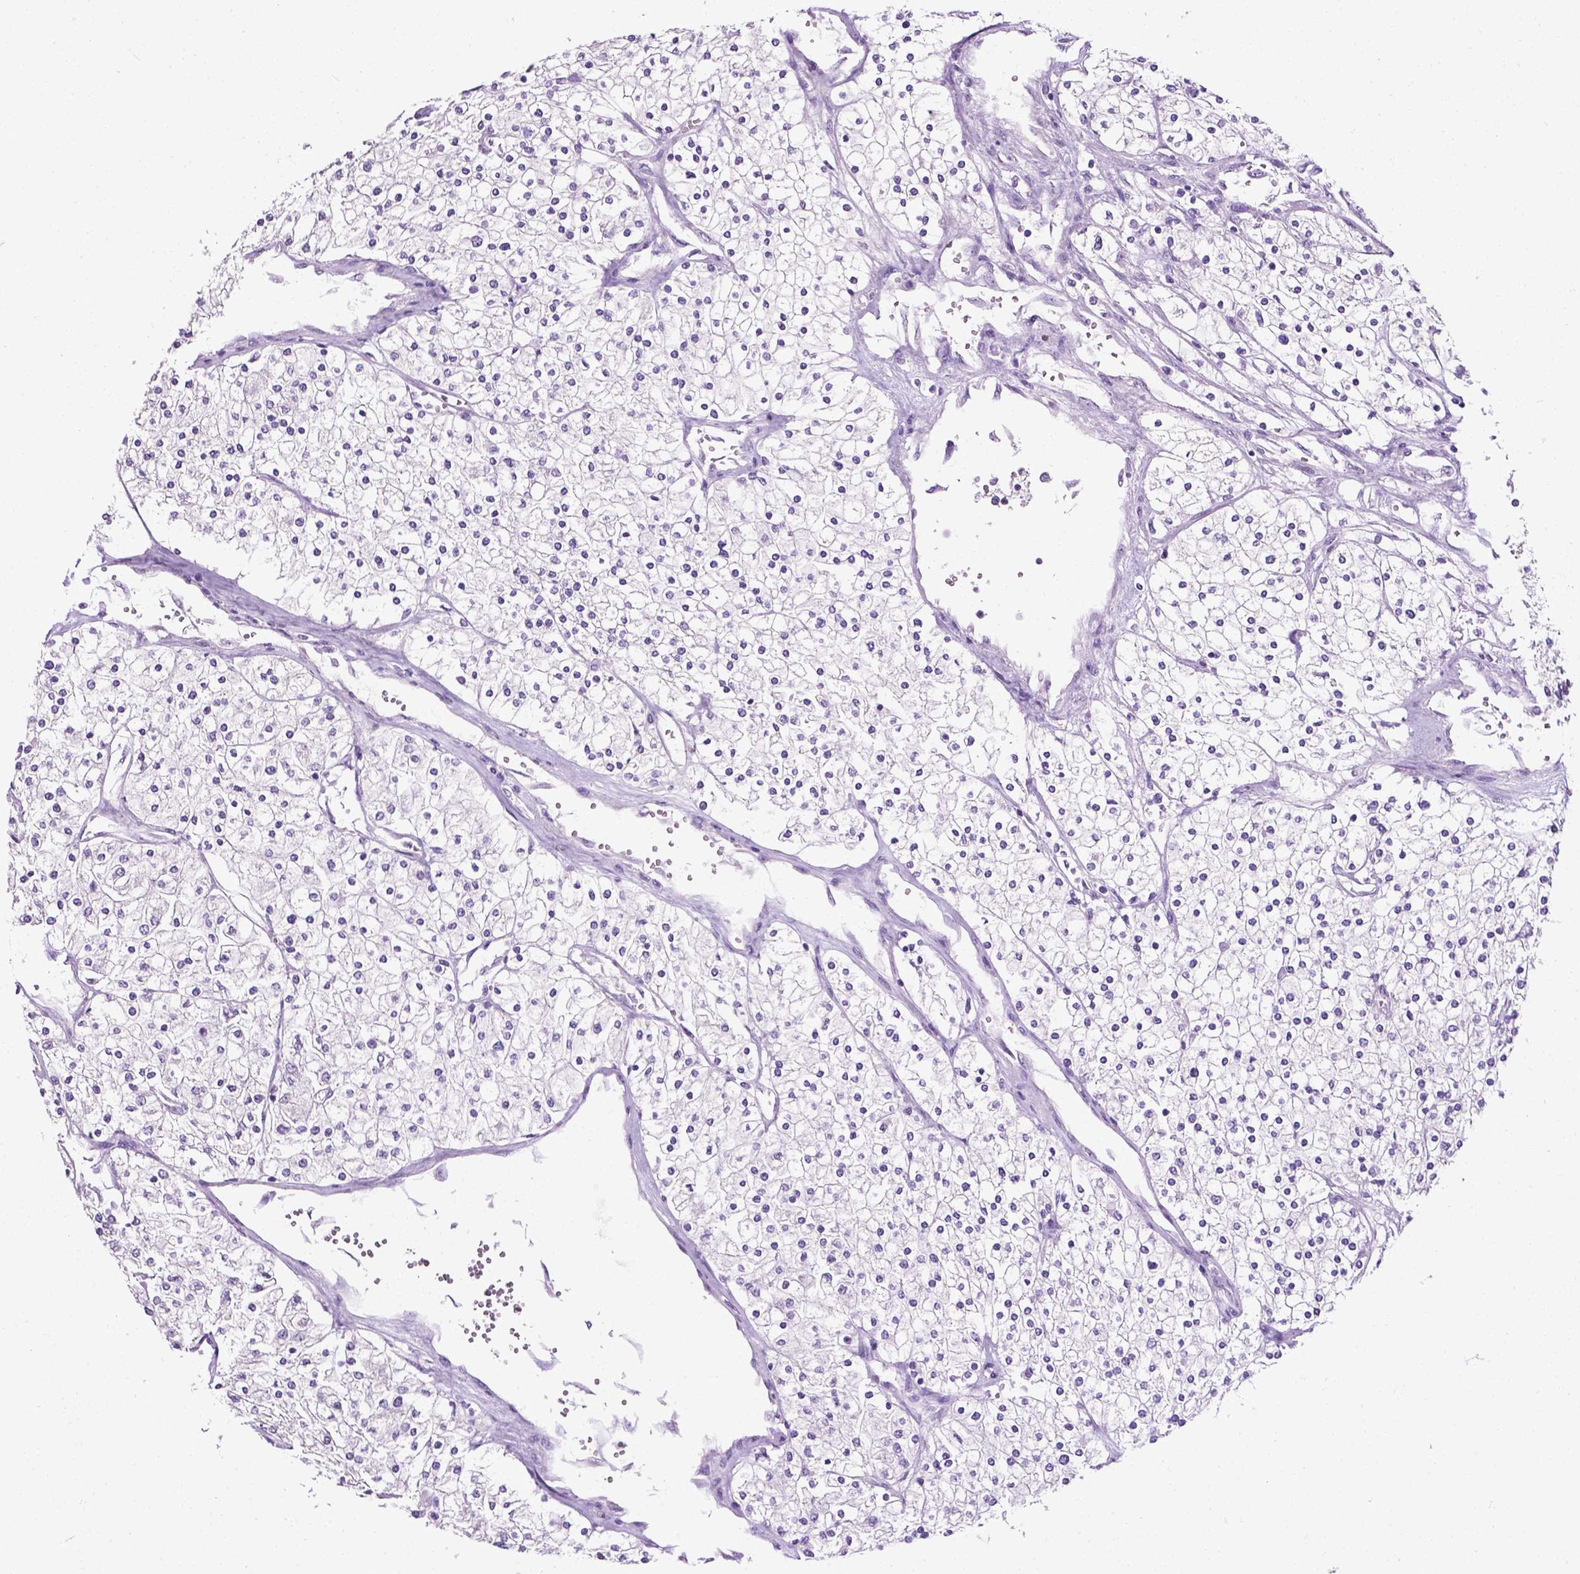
{"staining": {"intensity": "negative", "quantity": "none", "location": "none"}, "tissue": "renal cancer", "cell_type": "Tumor cells", "image_type": "cancer", "snomed": [{"axis": "morphology", "description": "Adenocarcinoma, NOS"}, {"axis": "topography", "description": "Kidney"}], "caption": "This is a micrograph of IHC staining of renal adenocarcinoma, which shows no staining in tumor cells.", "gene": "TACSTD2", "patient": {"sex": "male", "age": 80}}